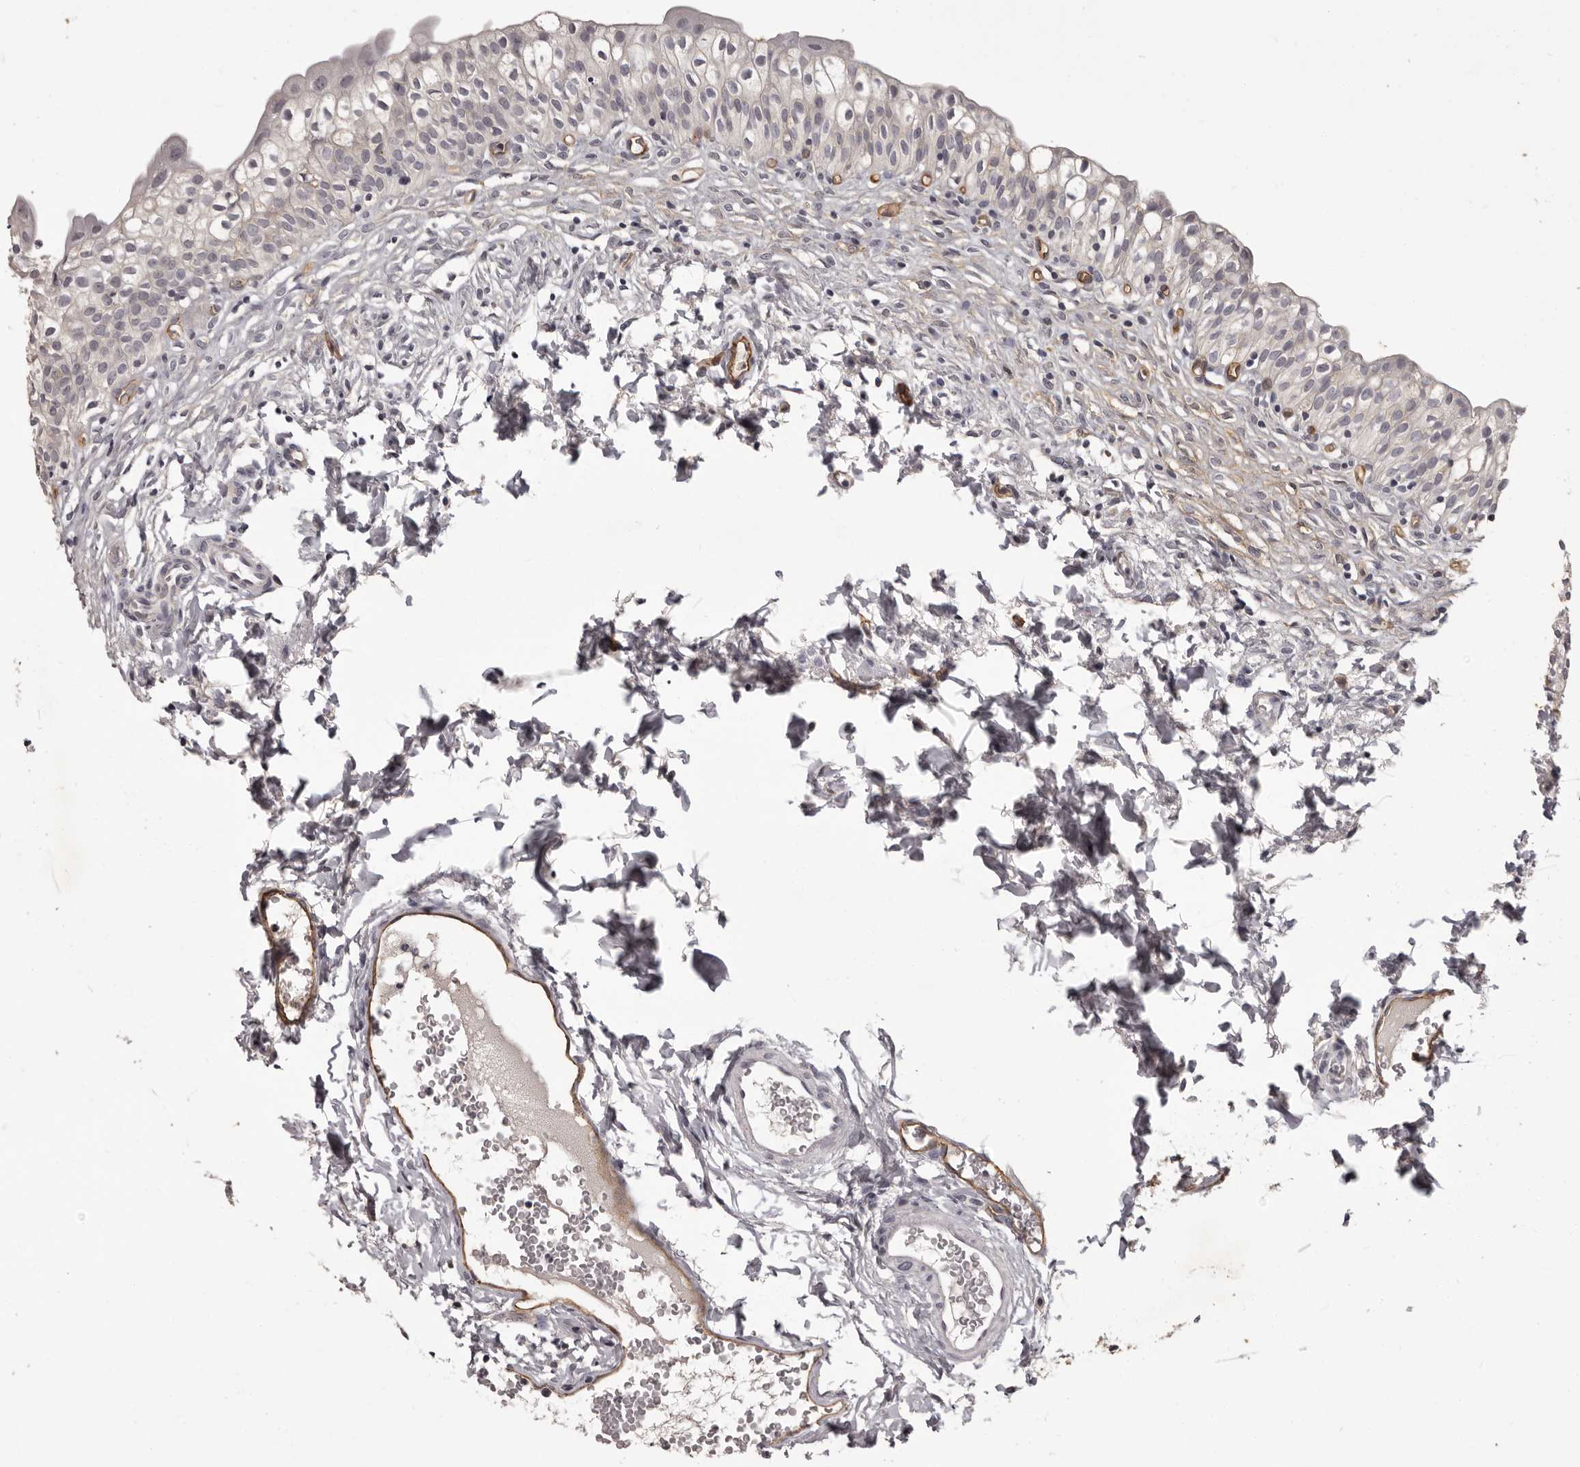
{"staining": {"intensity": "weak", "quantity": "<25%", "location": "cytoplasmic/membranous"}, "tissue": "urinary bladder", "cell_type": "Urothelial cells", "image_type": "normal", "snomed": [{"axis": "morphology", "description": "Normal tissue, NOS"}, {"axis": "topography", "description": "Urinary bladder"}], "caption": "IHC photomicrograph of unremarkable urinary bladder stained for a protein (brown), which displays no positivity in urothelial cells.", "gene": "GPR78", "patient": {"sex": "male", "age": 55}}